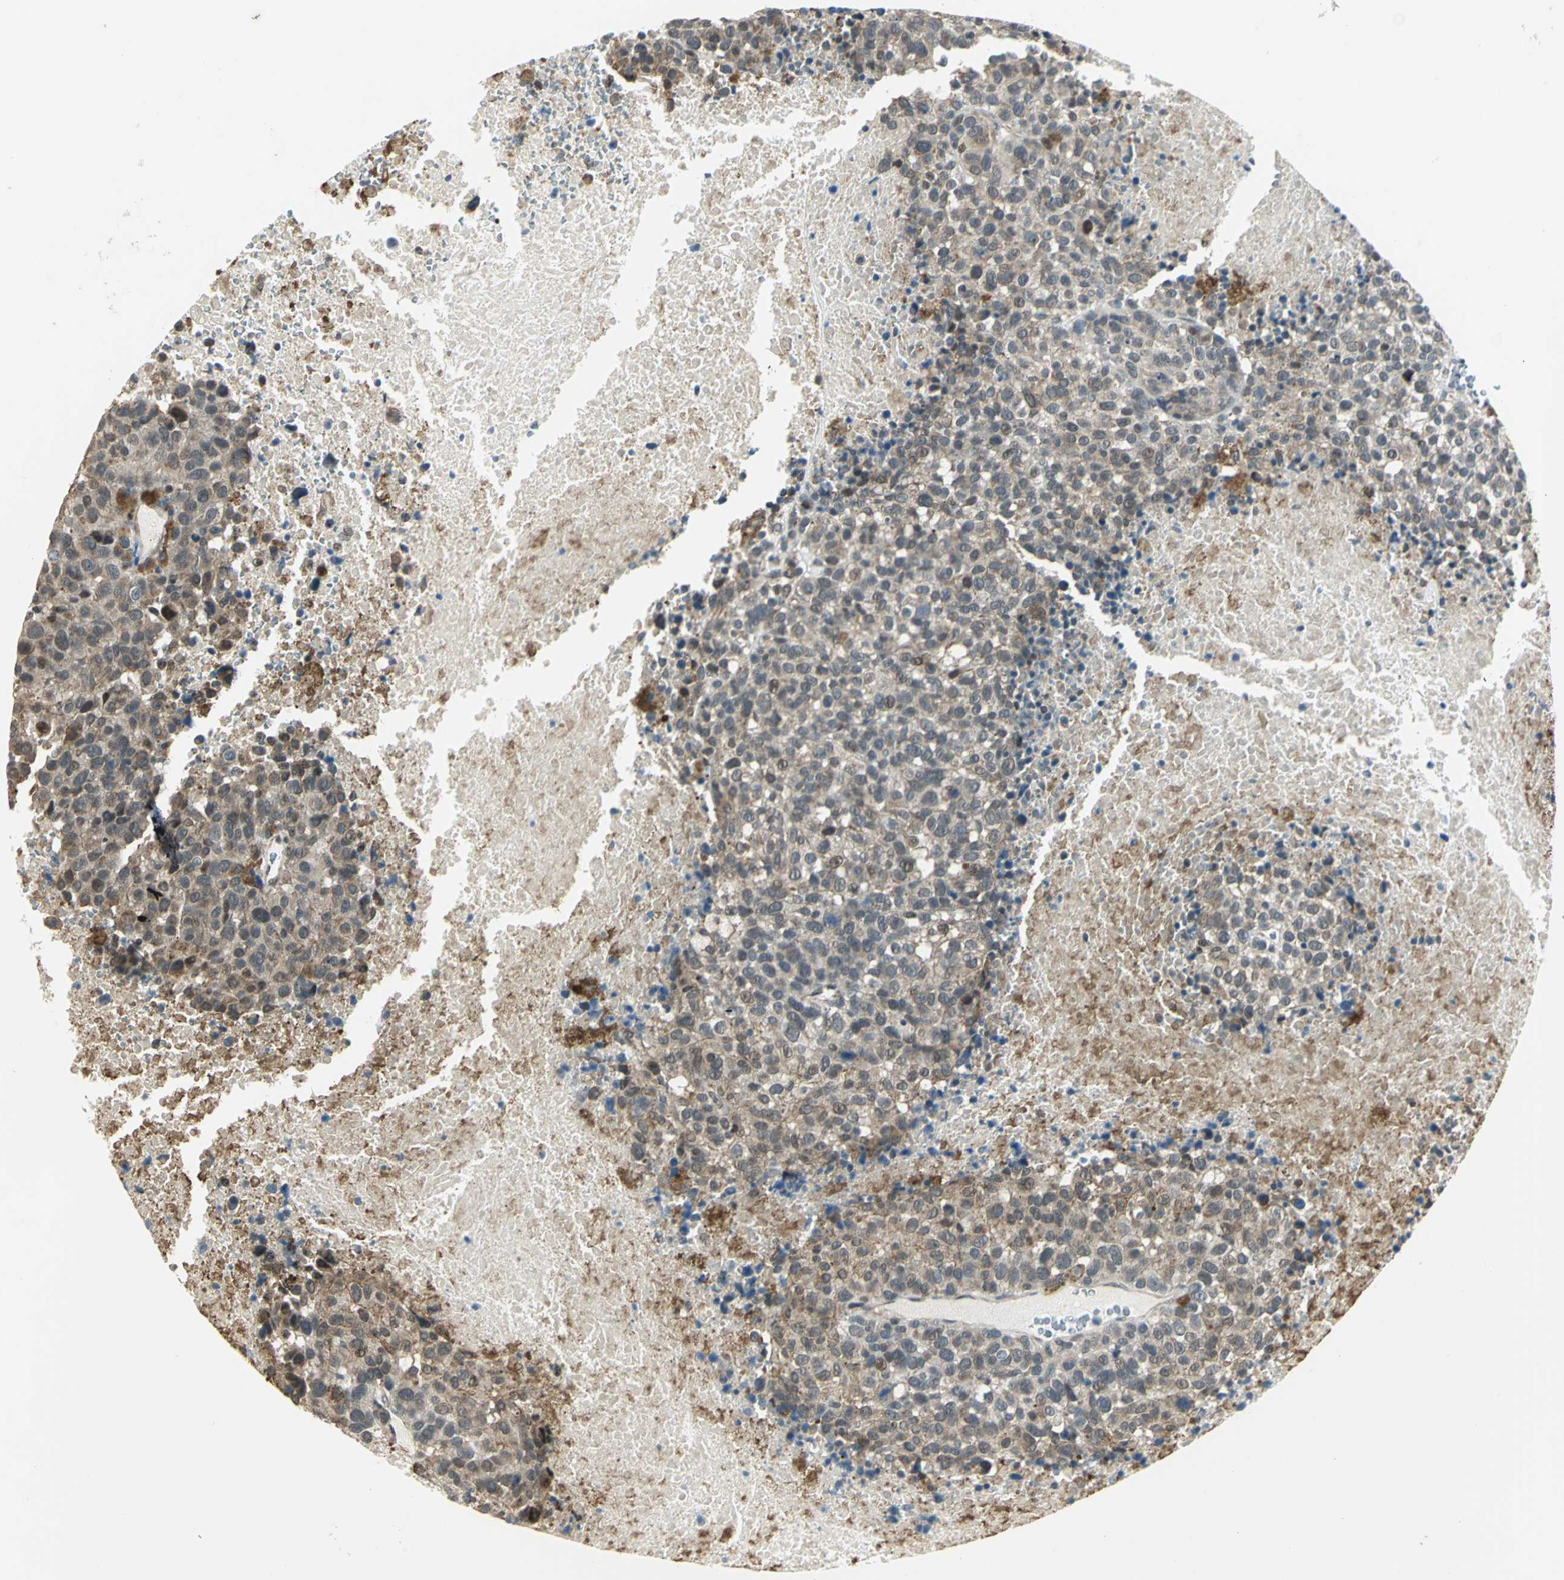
{"staining": {"intensity": "weak", "quantity": ">75%", "location": "cytoplasmic/membranous,nuclear"}, "tissue": "melanoma", "cell_type": "Tumor cells", "image_type": "cancer", "snomed": [{"axis": "morphology", "description": "Malignant melanoma, Metastatic site"}, {"axis": "topography", "description": "Cerebral cortex"}], "caption": "The micrograph shows a brown stain indicating the presence of a protein in the cytoplasmic/membranous and nuclear of tumor cells in malignant melanoma (metastatic site).", "gene": "PLAGL2", "patient": {"sex": "female", "age": 52}}